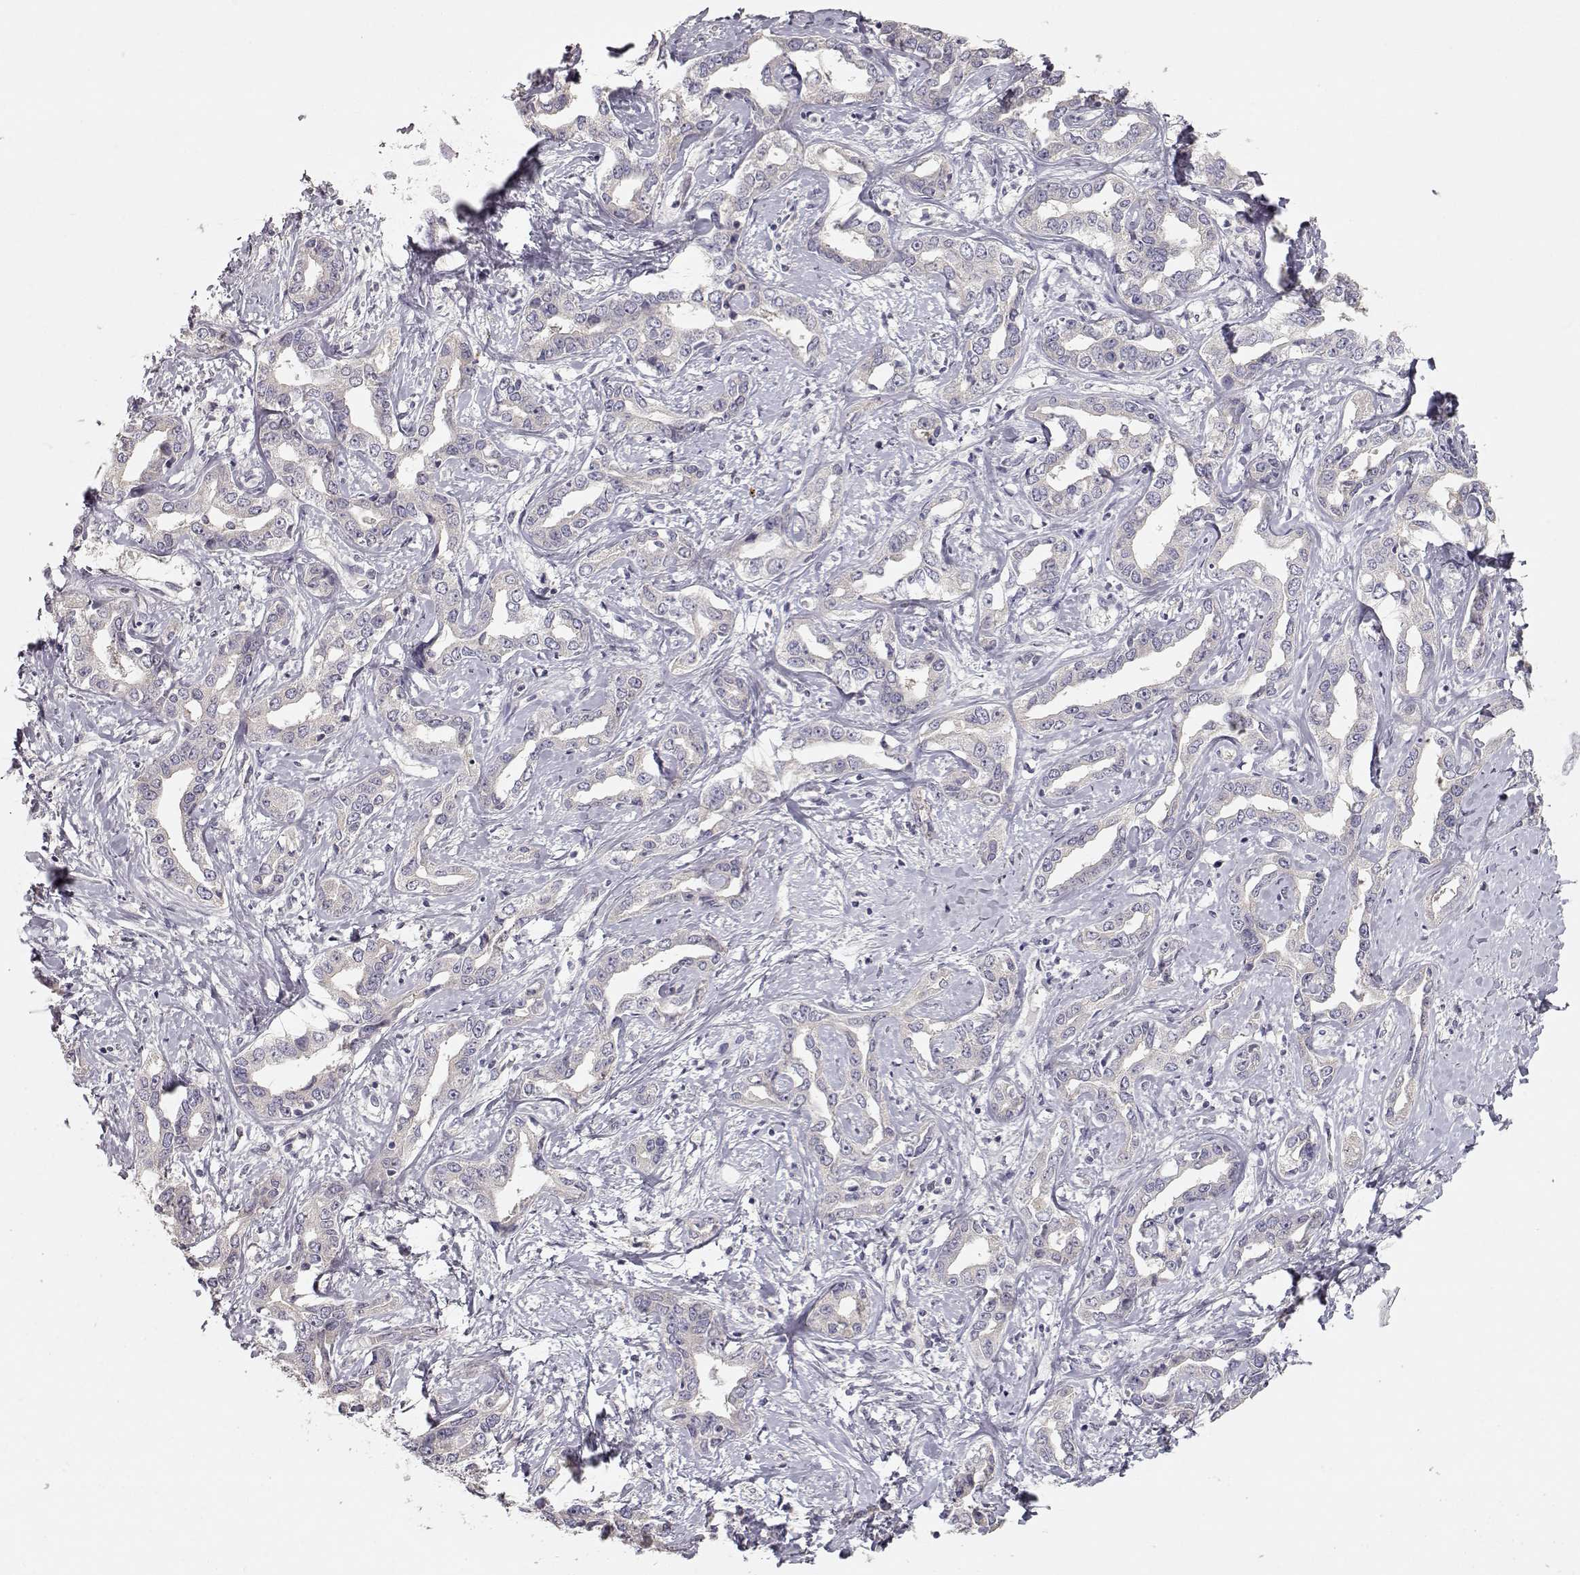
{"staining": {"intensity": "negative", "quantity": "none", "location": "none"}, "tissue": "liver cancer", "cell_type": "Tumor cells", "image_type": "cancer", "snomed": [{"axis": "morphology", "description": "Cholangiocarcinoma"}, {"axis": "topography", "description": "Liver"}], "caption": "The IHC histopathology image has no significant staining in tumor cells of liver cancer (cholangiocarcinoma) tissue. Brightfield microscopy of immunohistochemistry stained with DAB (brown) and hematoxylin (blue), captured at high magnification.", "gene": "ARHGAP8", "patient": {"sex": "male", "age": 59}}